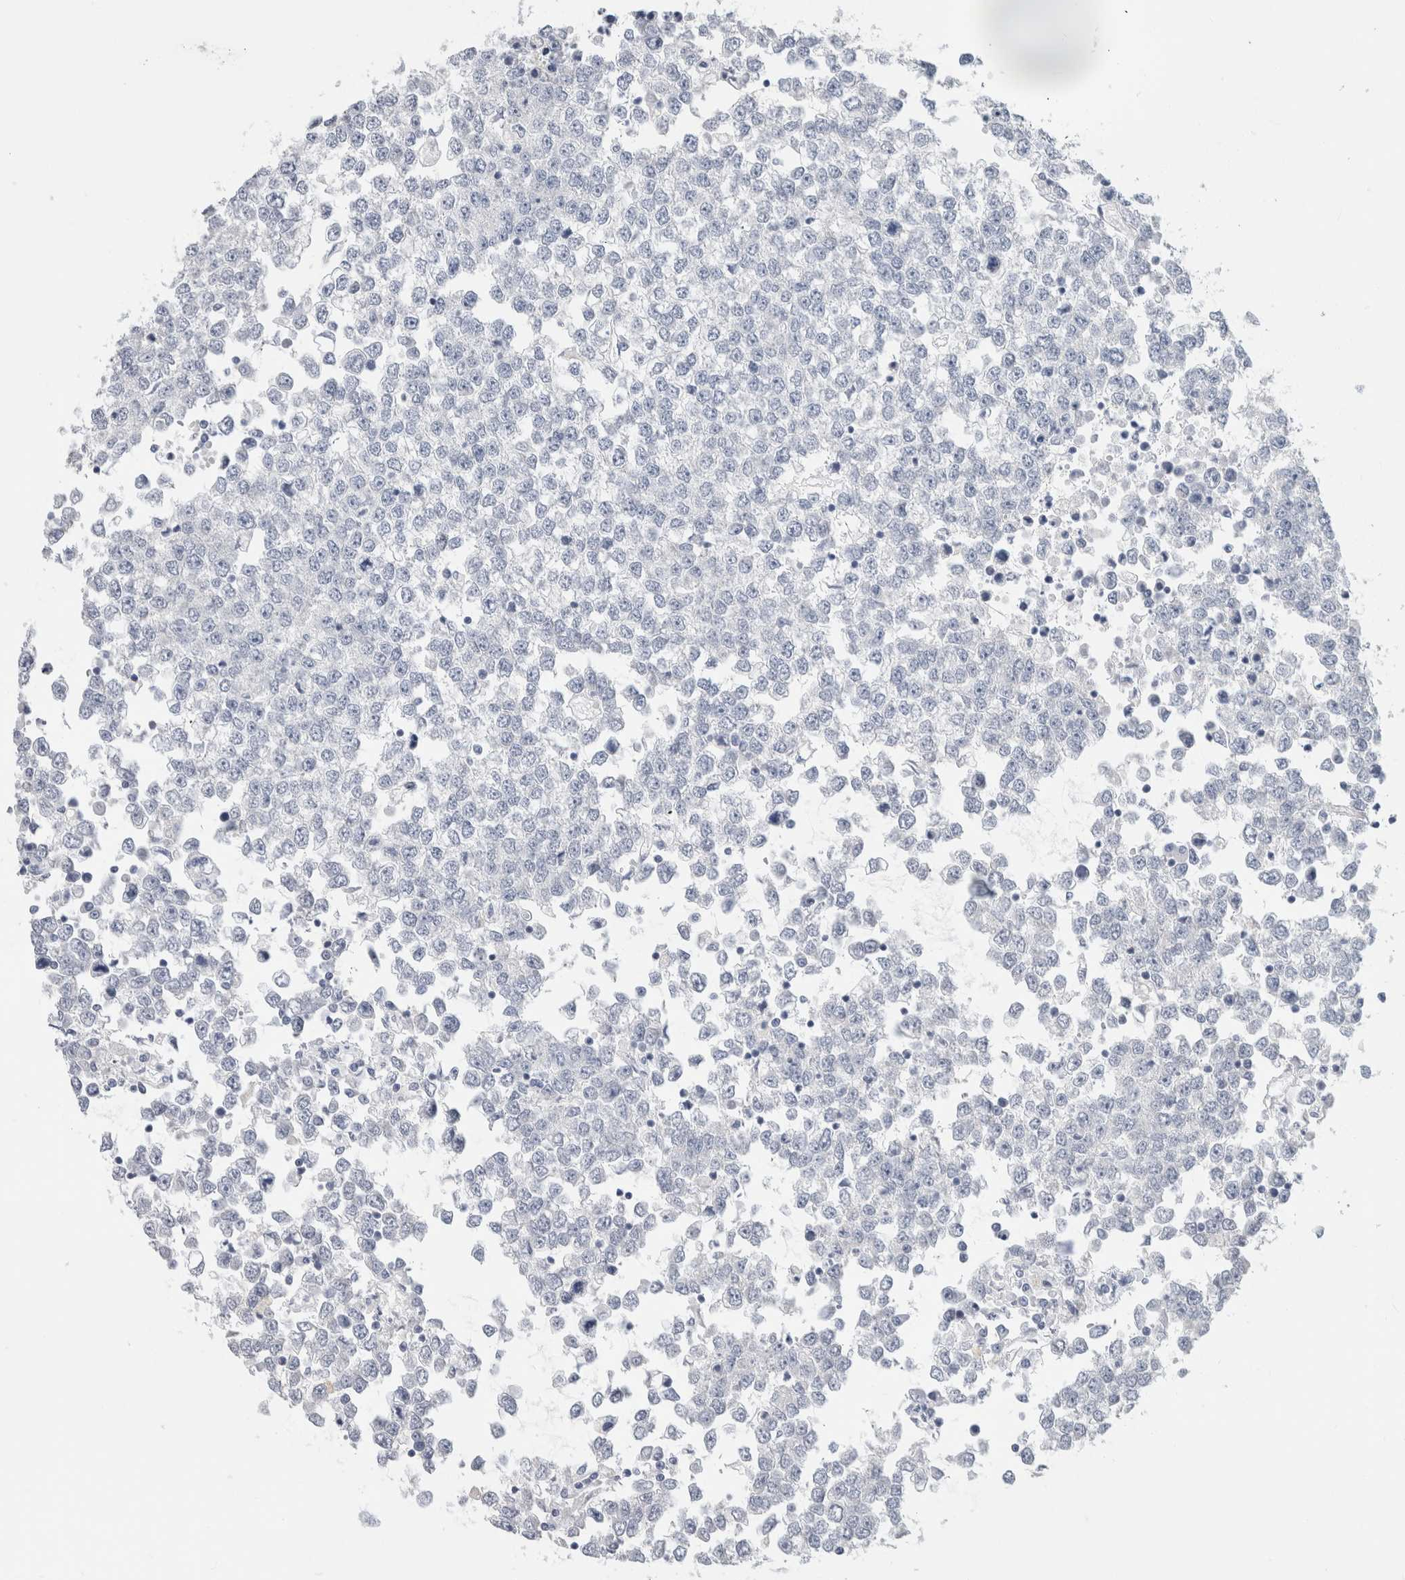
{"staining": {"intensity": "negative", "quantity": "none", "location": "none"}, "tissue": "testis cancer", "cell_type": "Tumor cells", "image_type": "cancer", "snomed": [{"axis": "morphology", "description": "Seminoma, NOS"}, {"axis": "topography", "description": "Testis"}], "caption": "High power microscopy image of an immunohistochemistry photomicrograph of testis seminoma, revealing no significant positivity in tumor cells.", "gene": "BCAN", "patient": {"sex": "male", "age": 65}}